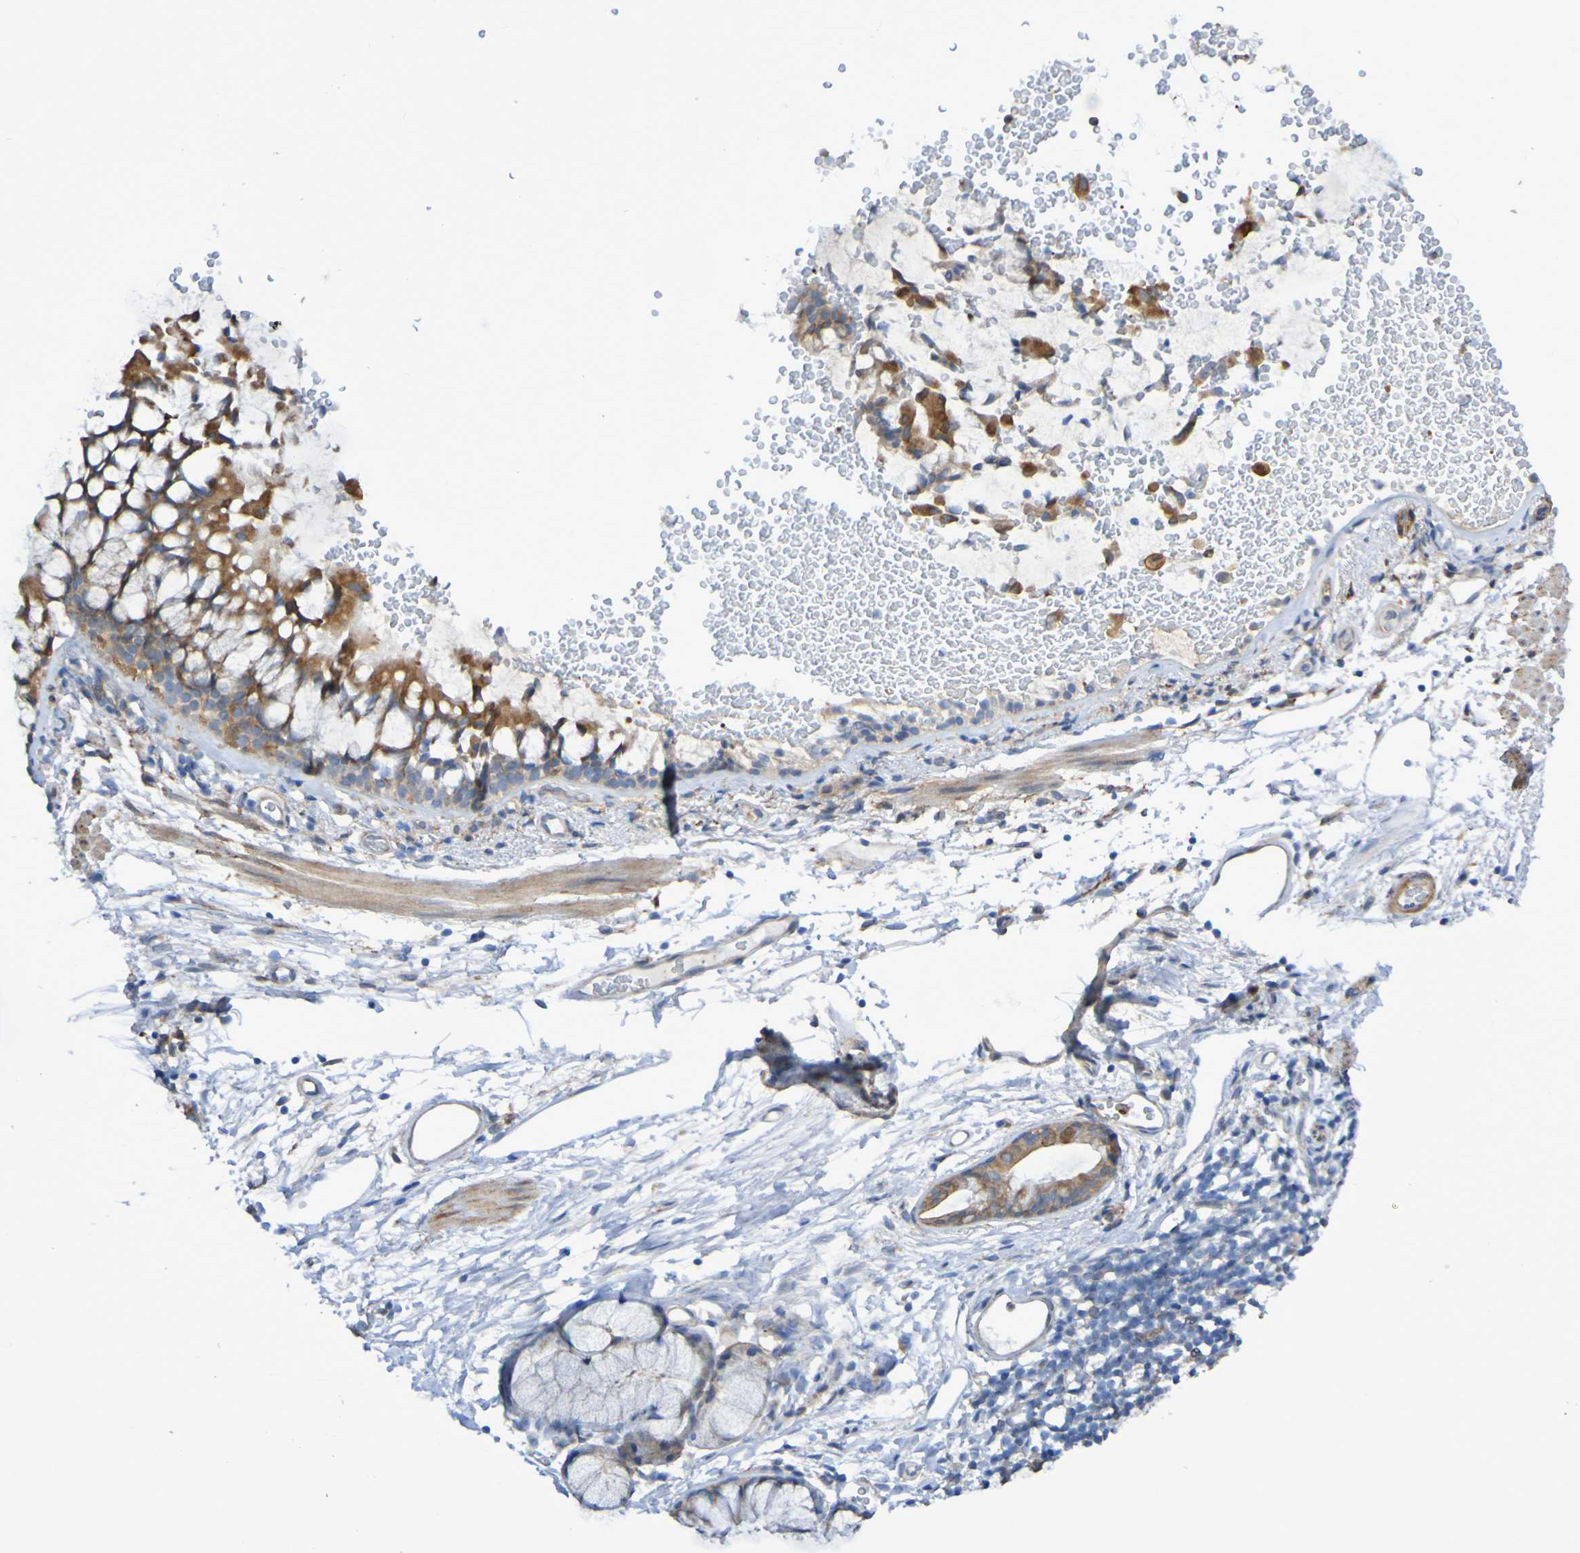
{"staining": {"intensity": "moderate", "quantity": ">75%", "location": "cytoplasmic/membranous"}, "tissue": "bronchus", "cell_type": "Respiratory epithelial cells", "image_type": "normal", "snomed": [{"axis": "morphology", "description": "Normal tissue, NOS"}, {"axis": "topography", "description": "Cartilage tissue"}, {"axis": "topography", "description": "Bronchus"}], "caption": "Immunohistochemistry (IHC) staining of normal bronchus, which demonstrates medium levels of moderate cytoplasmic/membranous positivity in approximately >75% of respiratory epithelial cells indicating moderate cytoplasmic/membranous protein staining. The staining was performed using DAB (3,3'-diaminobenzidine) (brown) for protein detection and nuclei were counterstained in hematoxylin (blue).", "gene": "SCRG1", "patient": {"sex": "female", "age": 53}}